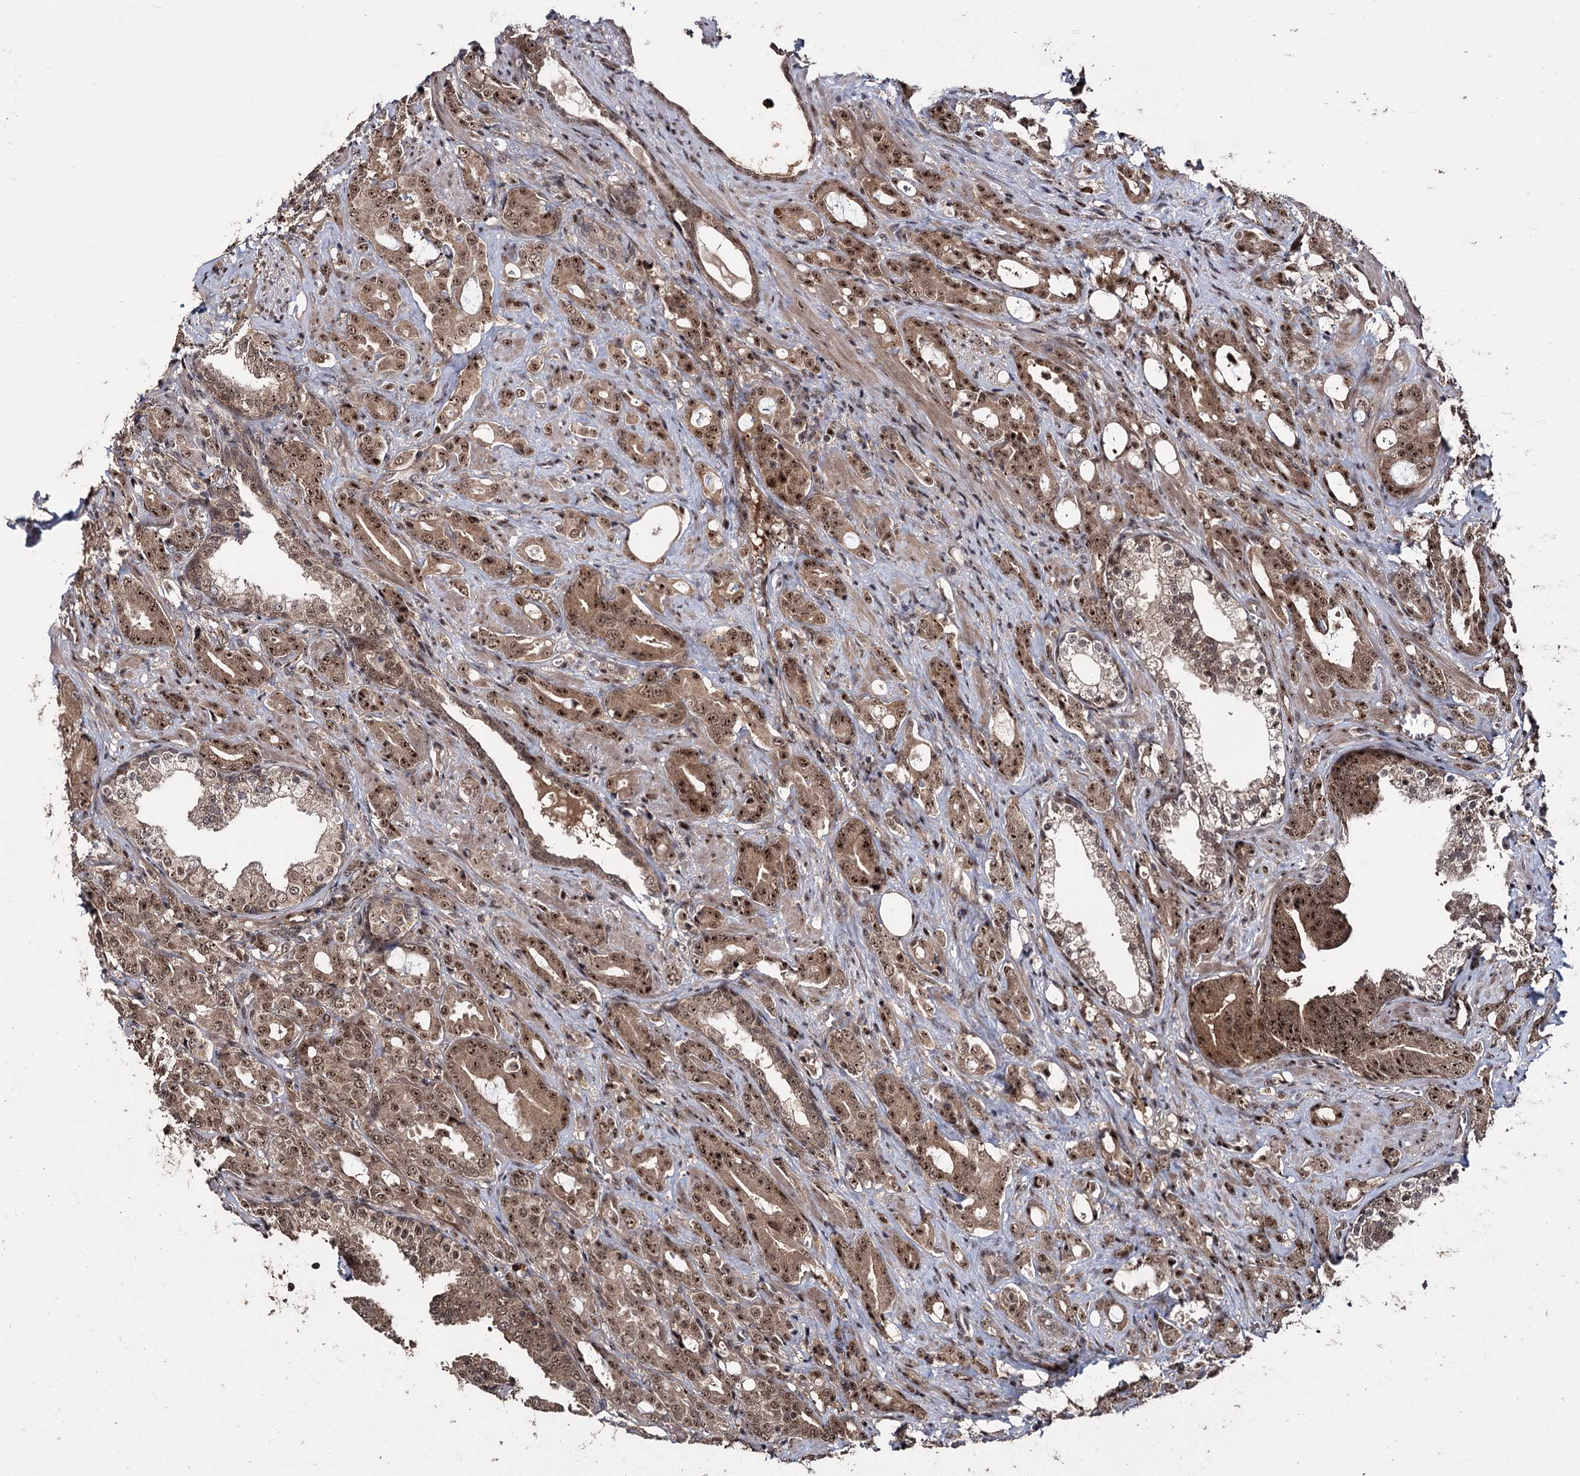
{"staining": {"intensity": "moderate", "quantity": ">75%", "location": "cytoplasmic/membranous,nuclear"}, "tissue": "prostate cancer", "cell_type": "Tumor cells", "image_type": "cancer", "snomed": [{"axis": "morphology", "description": "Adenocarcinoma, High grade"}, {"axis": "topography", "description": "Prostate"}], "caption": "This is a micrograph of IHC staining of adenocarcinoma (high-grade) (prostate), which shows moderate staining in the cytoplasmic/membranous and nuclear of tumor cells.", "gene": "MKNK2", "patient": {"sex": "male", "age": 72}}